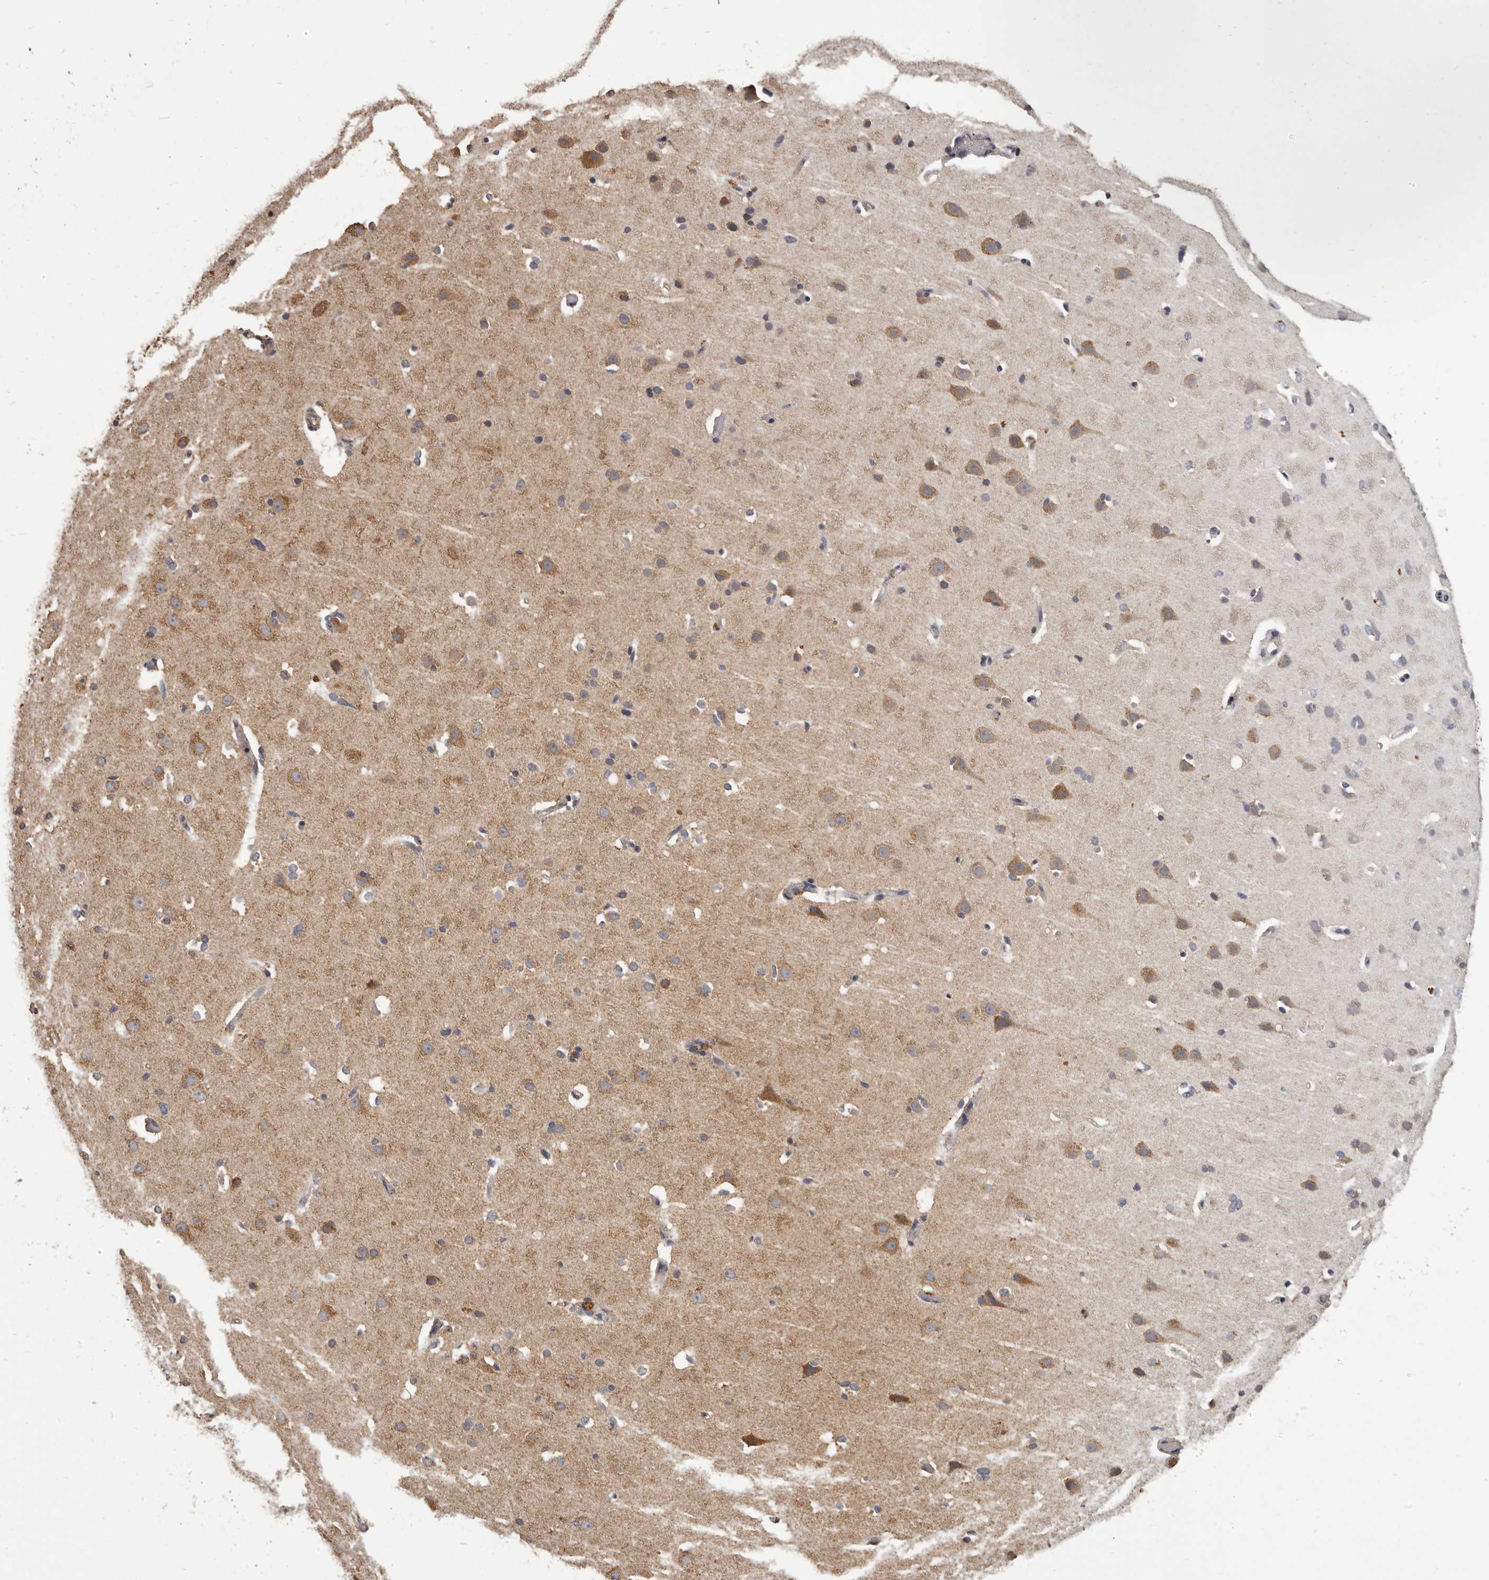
{"staining": {"intensity": "negative", "quantity": "none", "location": "none"}, "tissue": "cerebral cortex", "cell_type": "Endothelial cells", "image_type": "normal", "snomed": [{"axis": "morphology", "description": "Normal tissue, NOS"}, {"axis": "topography", "description": "Cerebral cortex"}], "caption": "IHC of benign human cerebral cortex shows no expression in endothelial cells. Nuclei are stained in blue.", "gene": "MGAT5", "patient": {"sex": "male", "age": 34}}